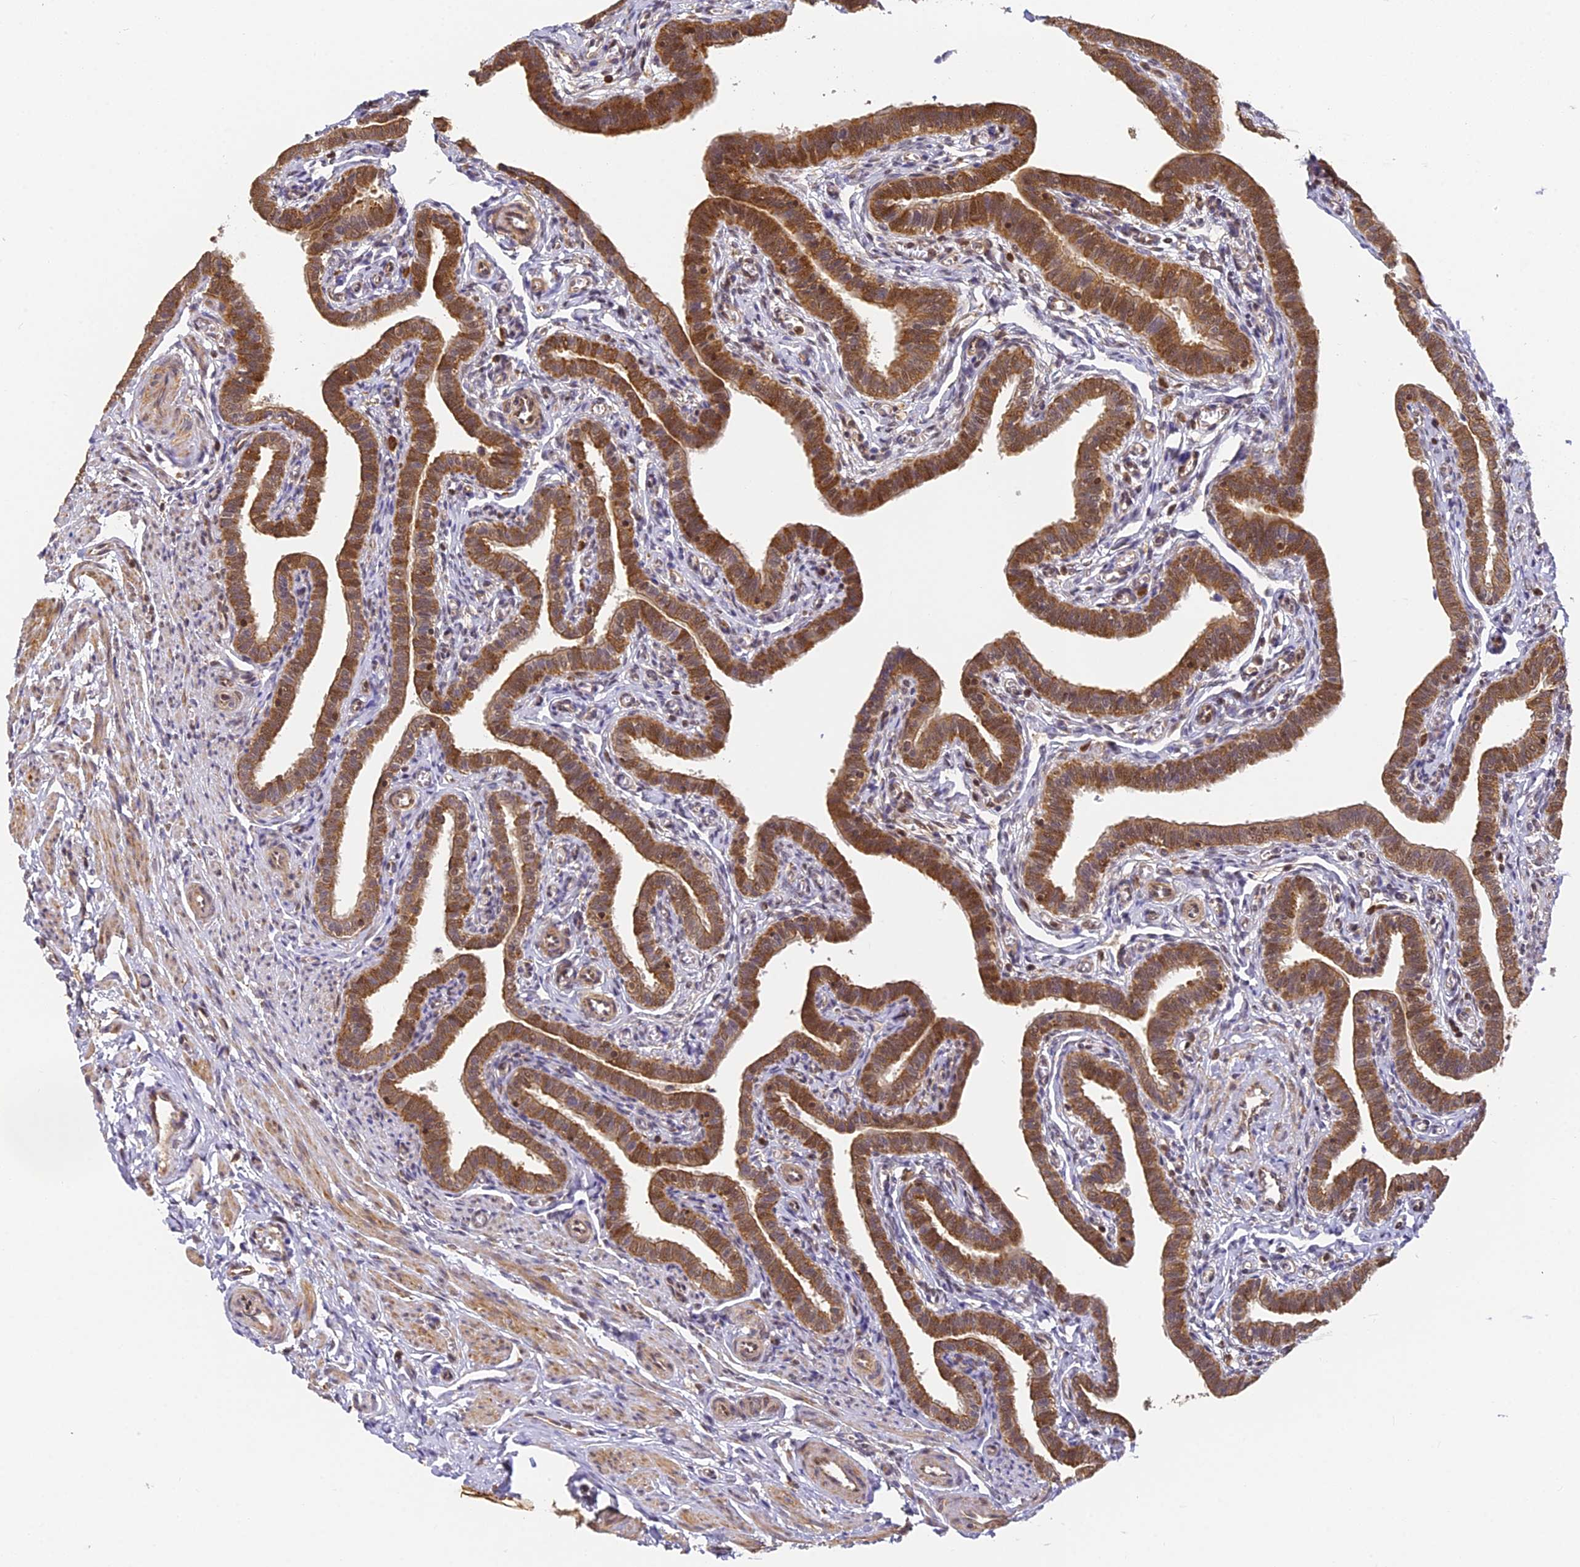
{"staining": {"intensity": "moderate", "quantity": ">75%", "location": "cytoplasmic/membranous,nuclear"}, "tissue": "fallopian tube", "cell_type": "Glandular cells", "image_type": "normal", "snomed": [{"axis": "morphology", "description": "Normal tissue, NOS"}, {"axis": "topography", "description": "Fallopian tube"}], "caption": "Protein staining shows moderate cytoplasmic/membranous,nuclear positivity in approximately >75% of glandular cells in benign fallopian tube.", "gene": "ENSG00000268870", "patient": {"sex": "female", "age": 36}}